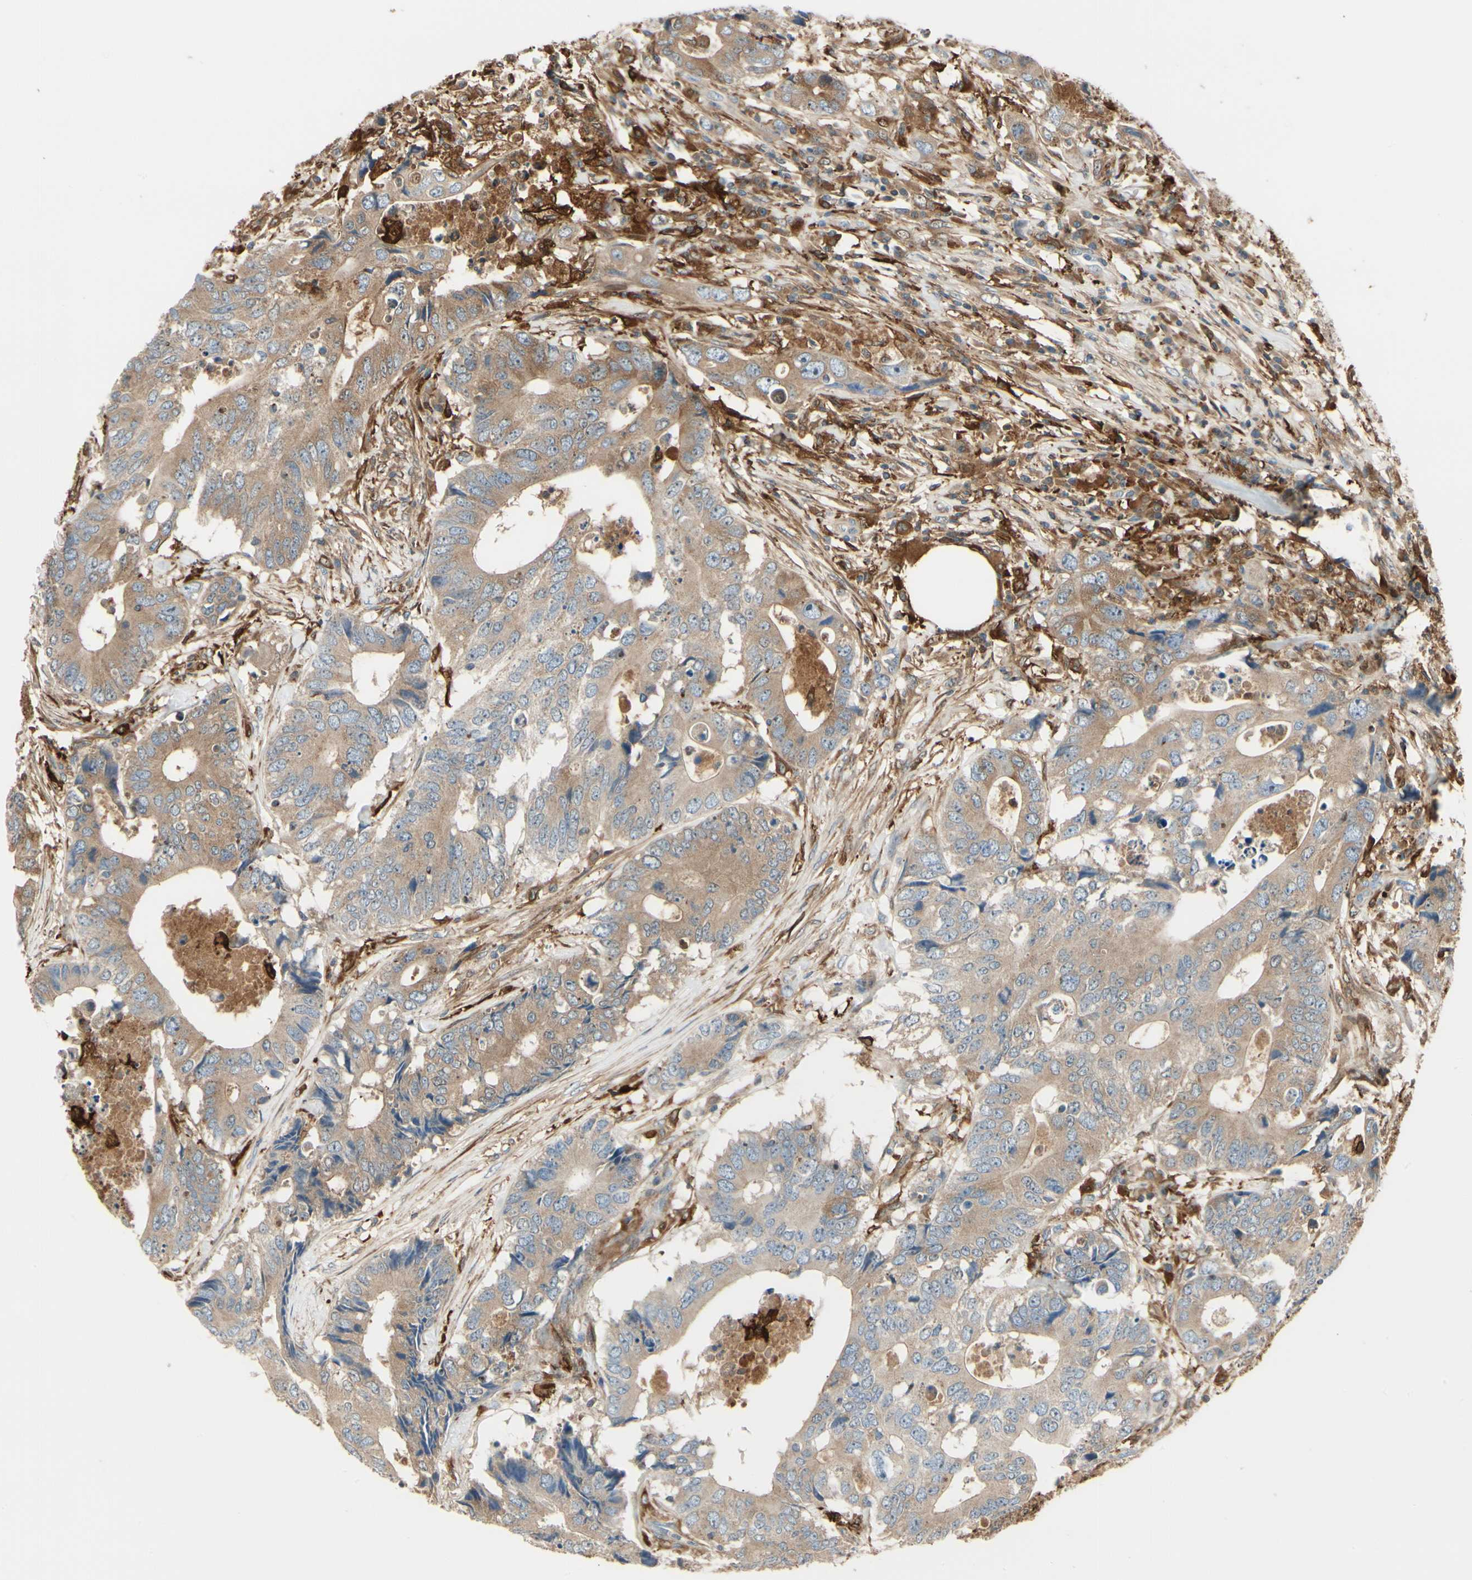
{"staining": {"intensity": "weak", "quantity": ">75%", "location": "cytoplasmic/membranous"}, "tissue": "colorectal cancer", "cell_type": "Tumor cells", "image_type": "cancer", "snomed": [{"axis": "morphology", "description": "Adenocarcinoma, NOS"}, {"axis": "topography", "description": "Colon"}], "caption": "A brown stain shows weak cytoplasmic/membranous expression of a protein in human colorectal cancer tumor cells. (IHC, brightfield microscopy, high magnification).", "gene": "FTH1", "patient": {"sex": "male", "age": 71}}